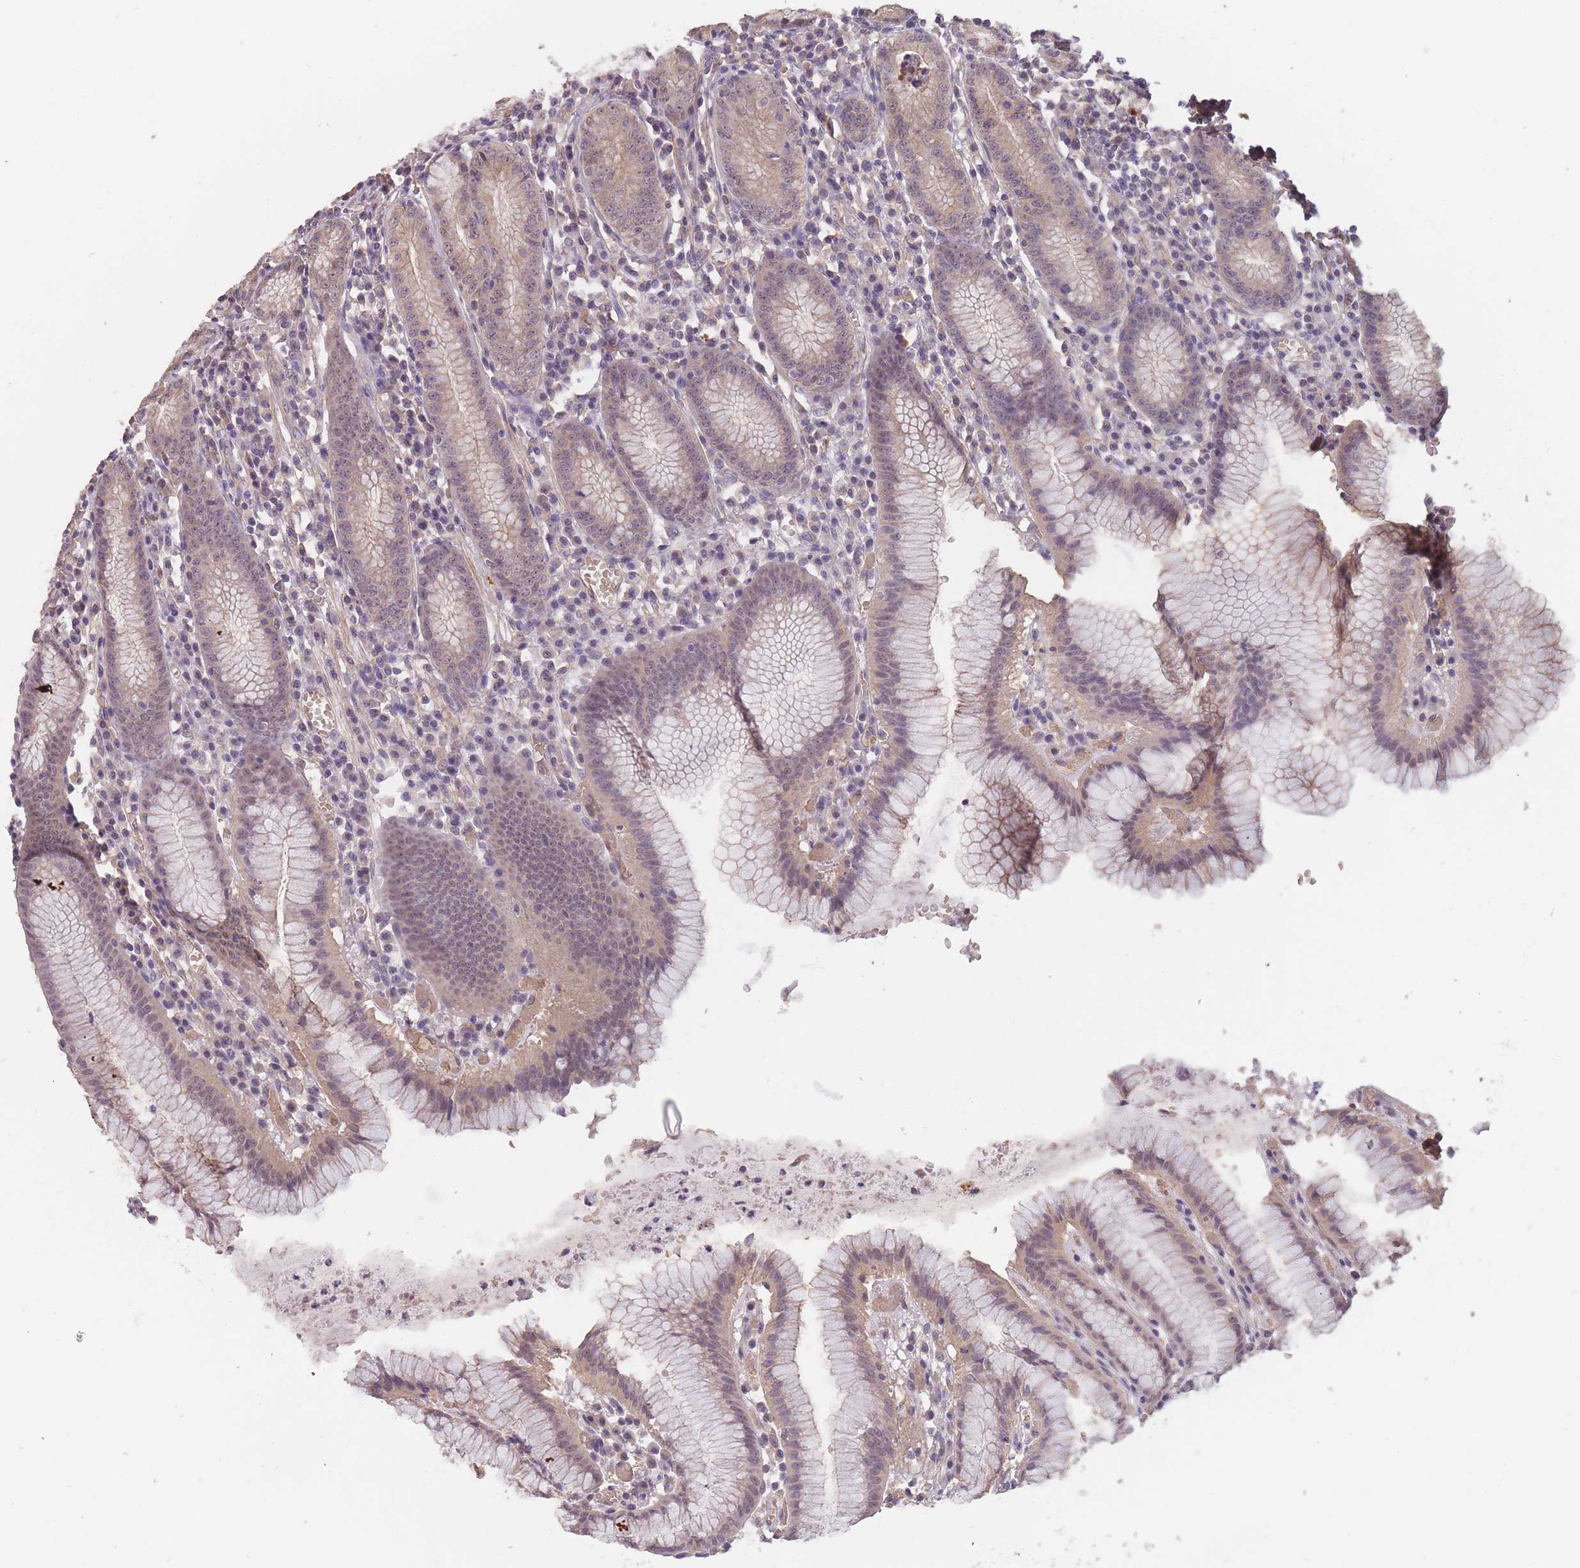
{"staining": {"intensity": "moderate", "quantity": "25%-75%", "location": "cytoplasmic/membranous,nuclear"}, "tissue": "stomach", "cell_type": "Glandular cells", "image_type": "normal", "snomed": [{"axis": "morphology", "description": "Normal tissue, NOS"}, {"axis": "topography", "description": "Stomach"}], "caption": "Stomach stained for a protein displays moderate cytoplasmic/membranous,nuclear positivity in glandular cells. The staining was performed using DAB, with brown indicating positive protein expression. Nuclei are stained blue with hematoxylin.", "gene": "KIAA1755", "patient": {"sex": "male", "age": 55}}